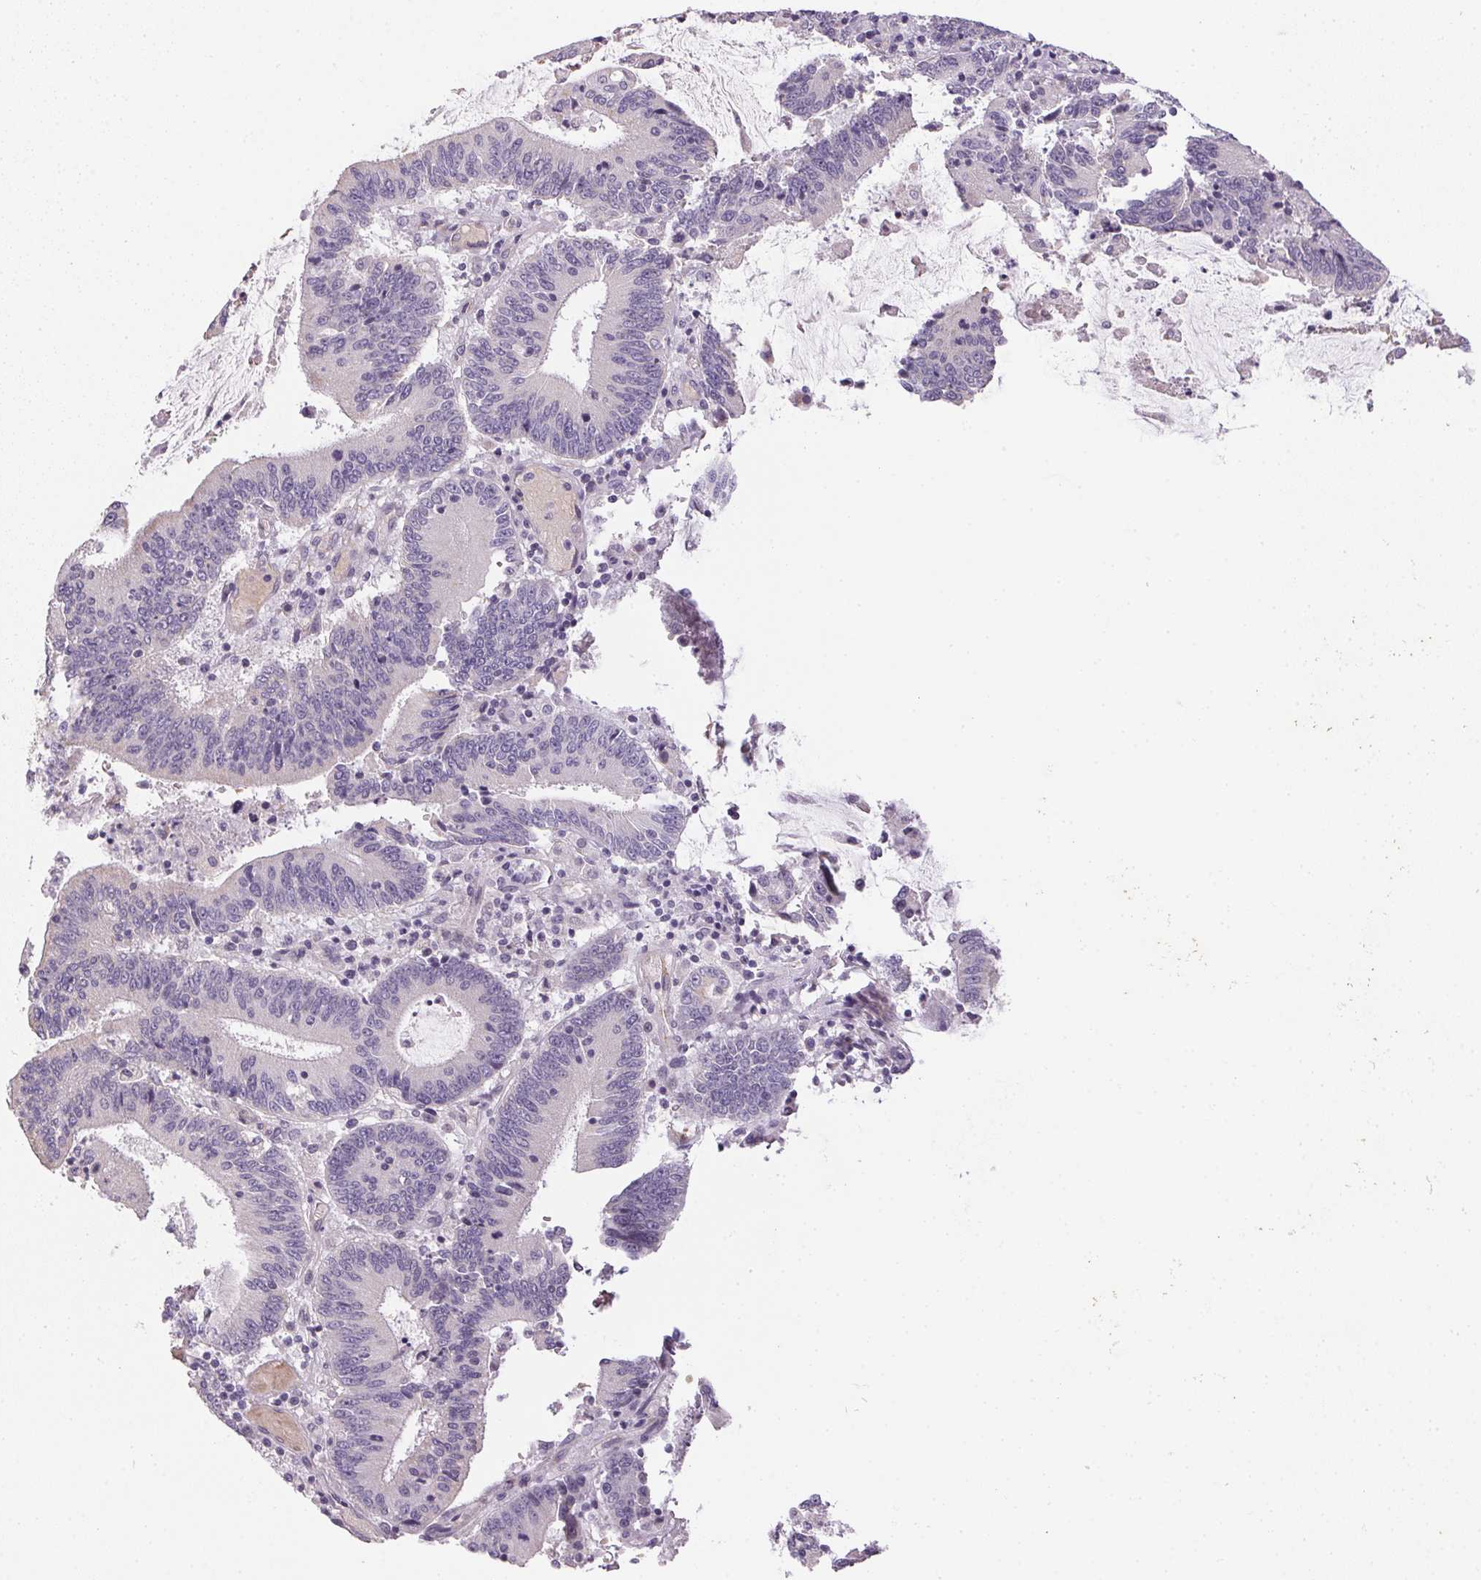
{"staining": {"intensity": "negative", "quantity": "none", "location": "none"}, "tissue": "stomach cancer", "cell_type": "Tumor cells", "image_type": "cancer", "snomed": [{"axis": "morphology", "description": "Adenocarcinoma, NOS"}, {"axis": "topography", "description": "Stomach, upper"}], "caption": "Immunohistochemistry (IHC) histopathology image of adenocarcinoma (stomach) stained for a protein (brown), which shows no staining in tumor cells. The staining is performed using DAB brown chromogen with nuclei counter-stained in using hematoxylin.", "gene": "SMYD1", "patient": {"sex": "male", "age": 68}}